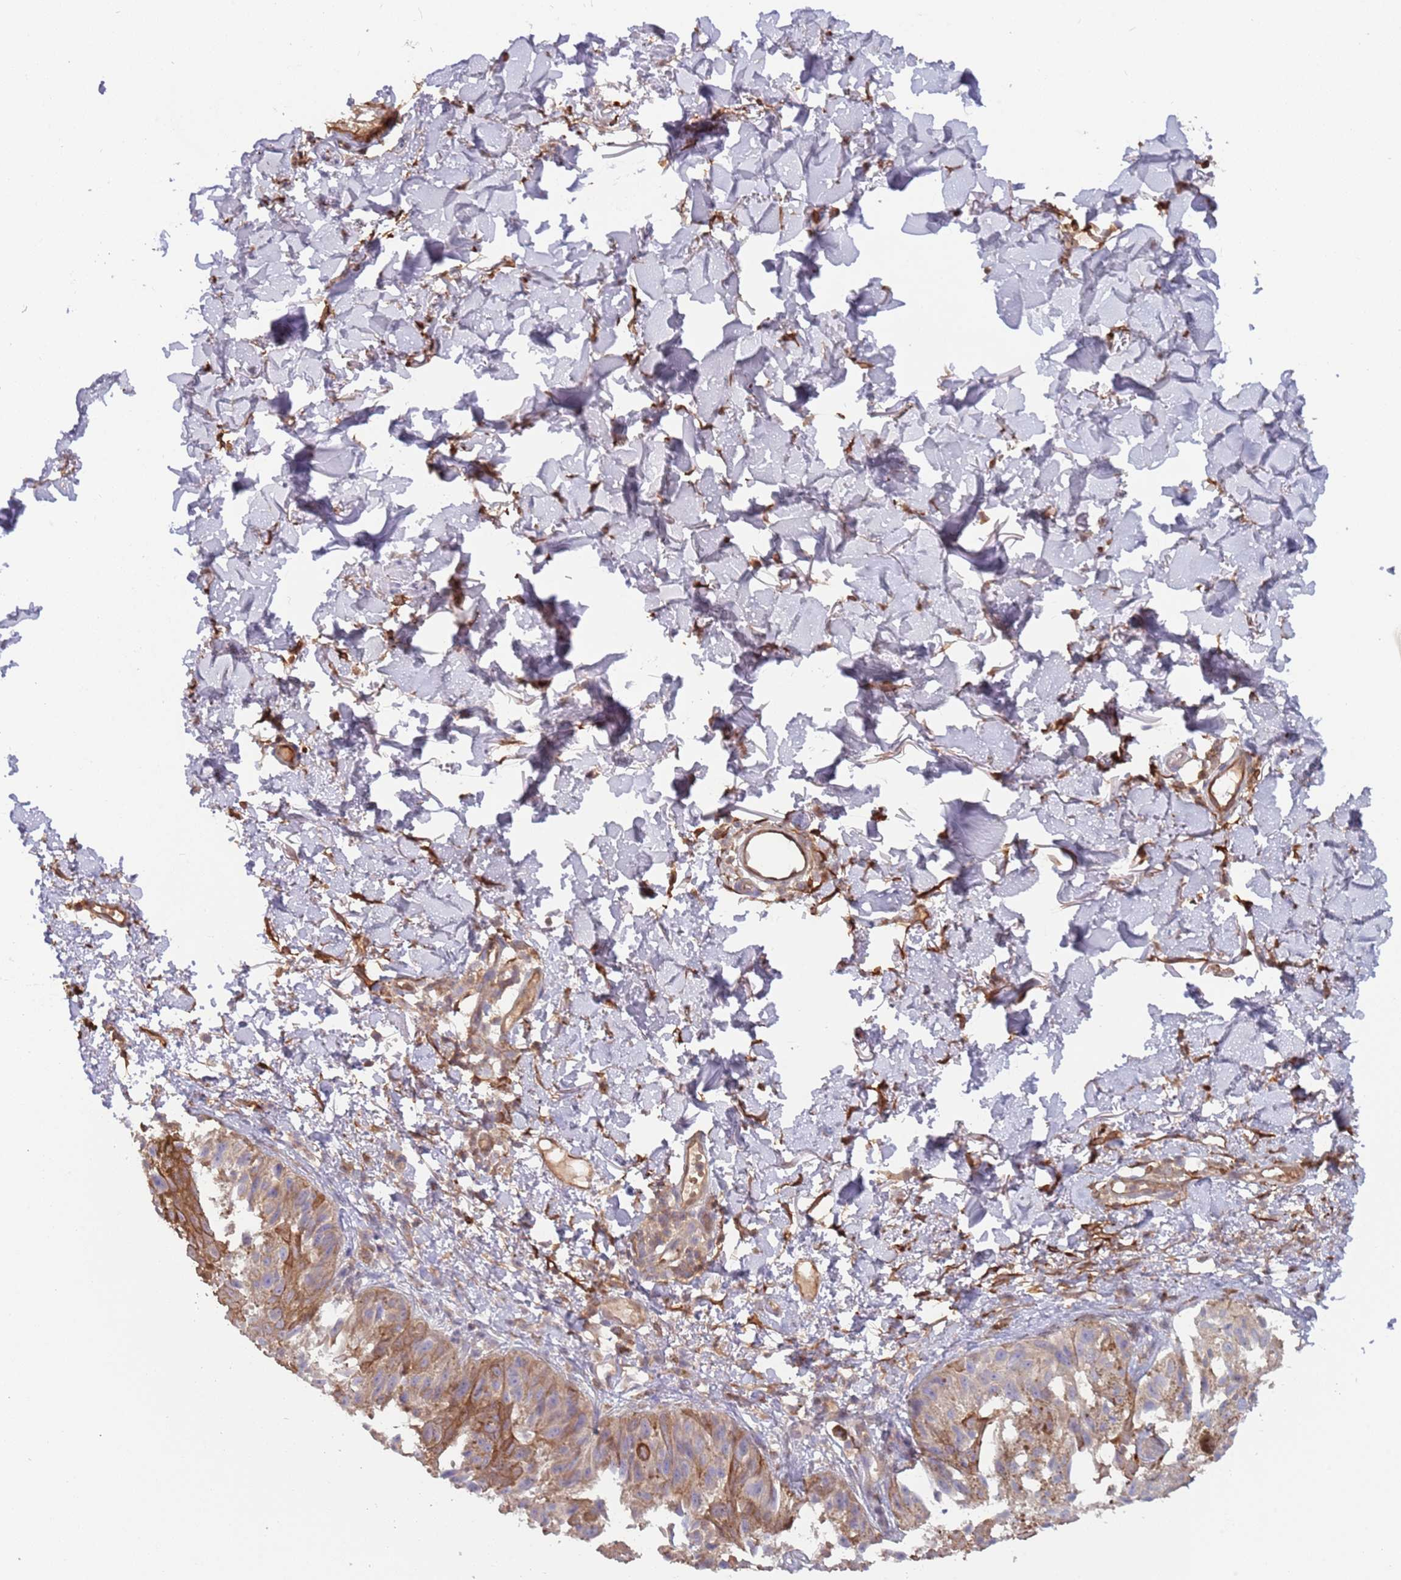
{"staining": {"intensity": "moderate", "quantity": "<25%", "location": "cytoplasmic/membranous"}, "tissue": "melanoma", "cell_type": "Tumor cells", "image_type": "cancer", "snomed": [{"axis": "morphology", "description": "Malignant melanoma, NOS"}, {"axis": "topography", "description": "Skin"}], "caption": "Immunohistochemical staining of malignant melanoma reveals moderate cytoplasmic/membranous protein positivity in approximately <25% of tumor cells.", "gene": "GSDMD", "patient": {"sex": "male", "age": 73}}